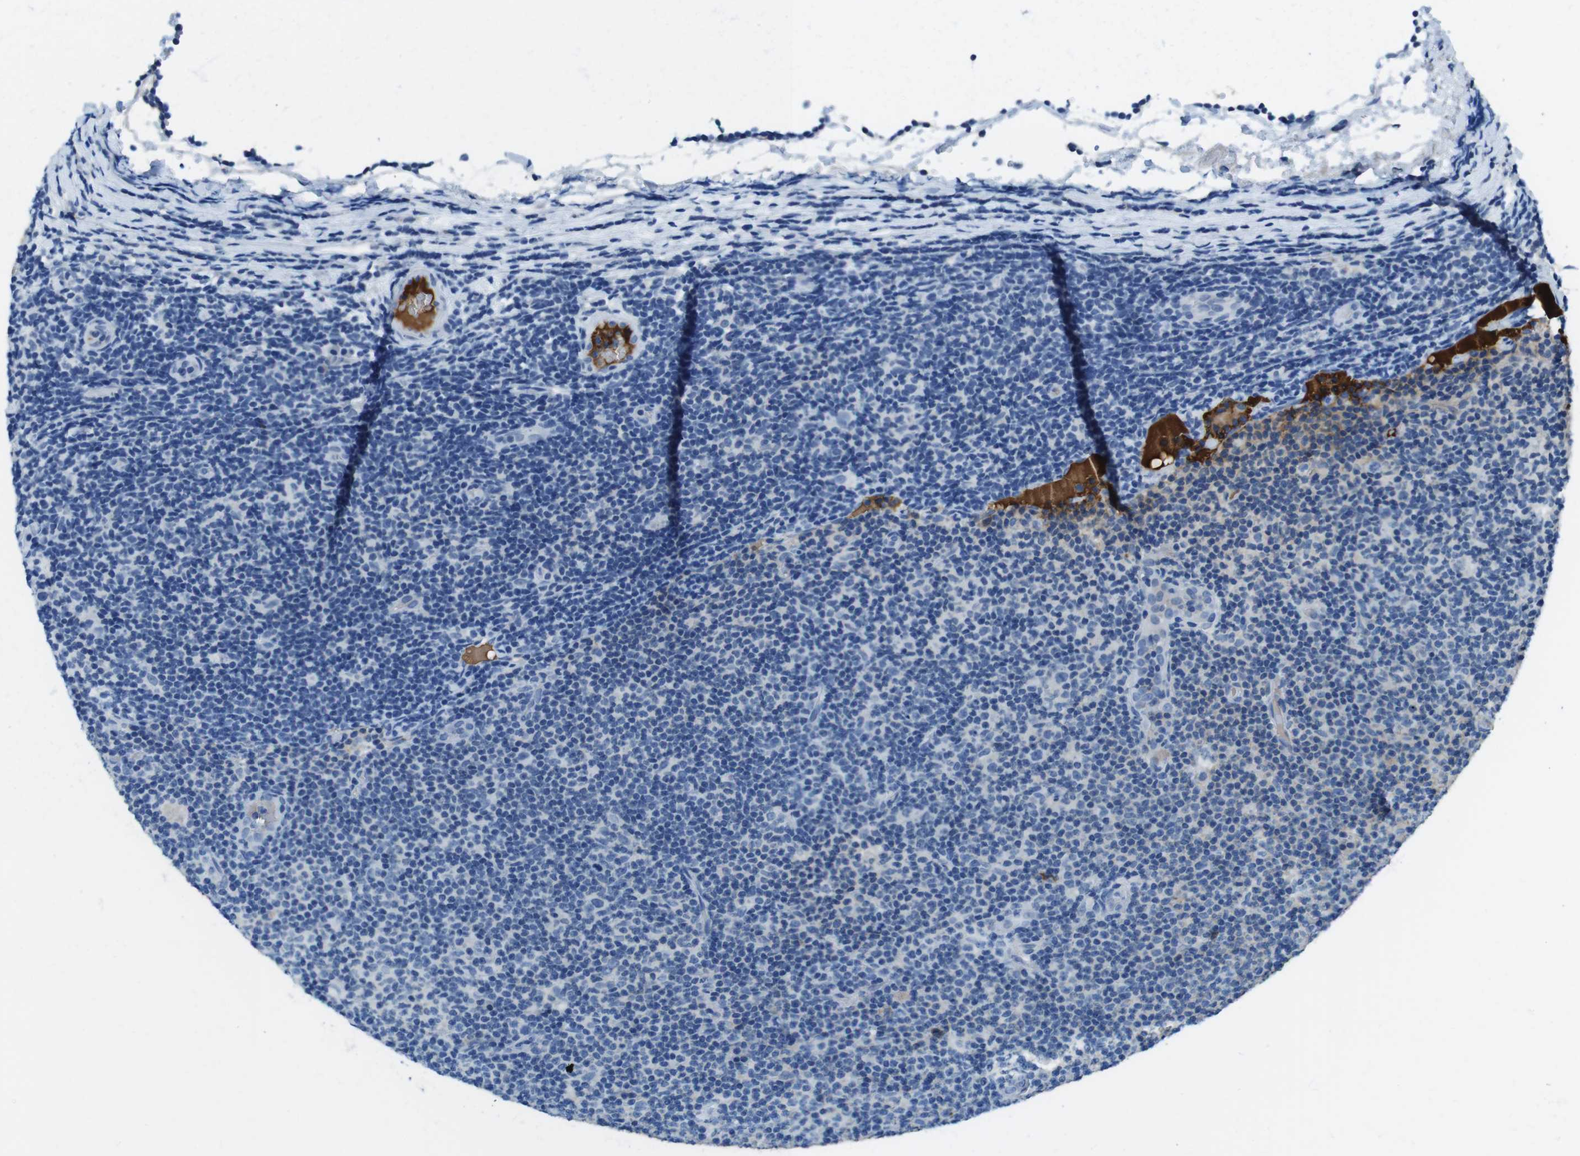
{"staining": {"intensity": "negative", "quantity": "none", "location": "none"}, "tissue": "lymphoma", "cell_type": "Tumor cells", "image_type": "cancer", "snomed": [{"axis": "morphology", "description": "Malignant lymphoma, non-Hodgkin's type, Low grade"}, {"axis": "topography", "description": "Lymph node"}], "caption": "A photomicrograph of malignant lymphoma, non-Hodgkin's type (low-grade) stained for a protein exhibits no brown staining in tumor cells.", "gene": "TMPRSS15", "patient": {"sex": "male", "age": 83}}